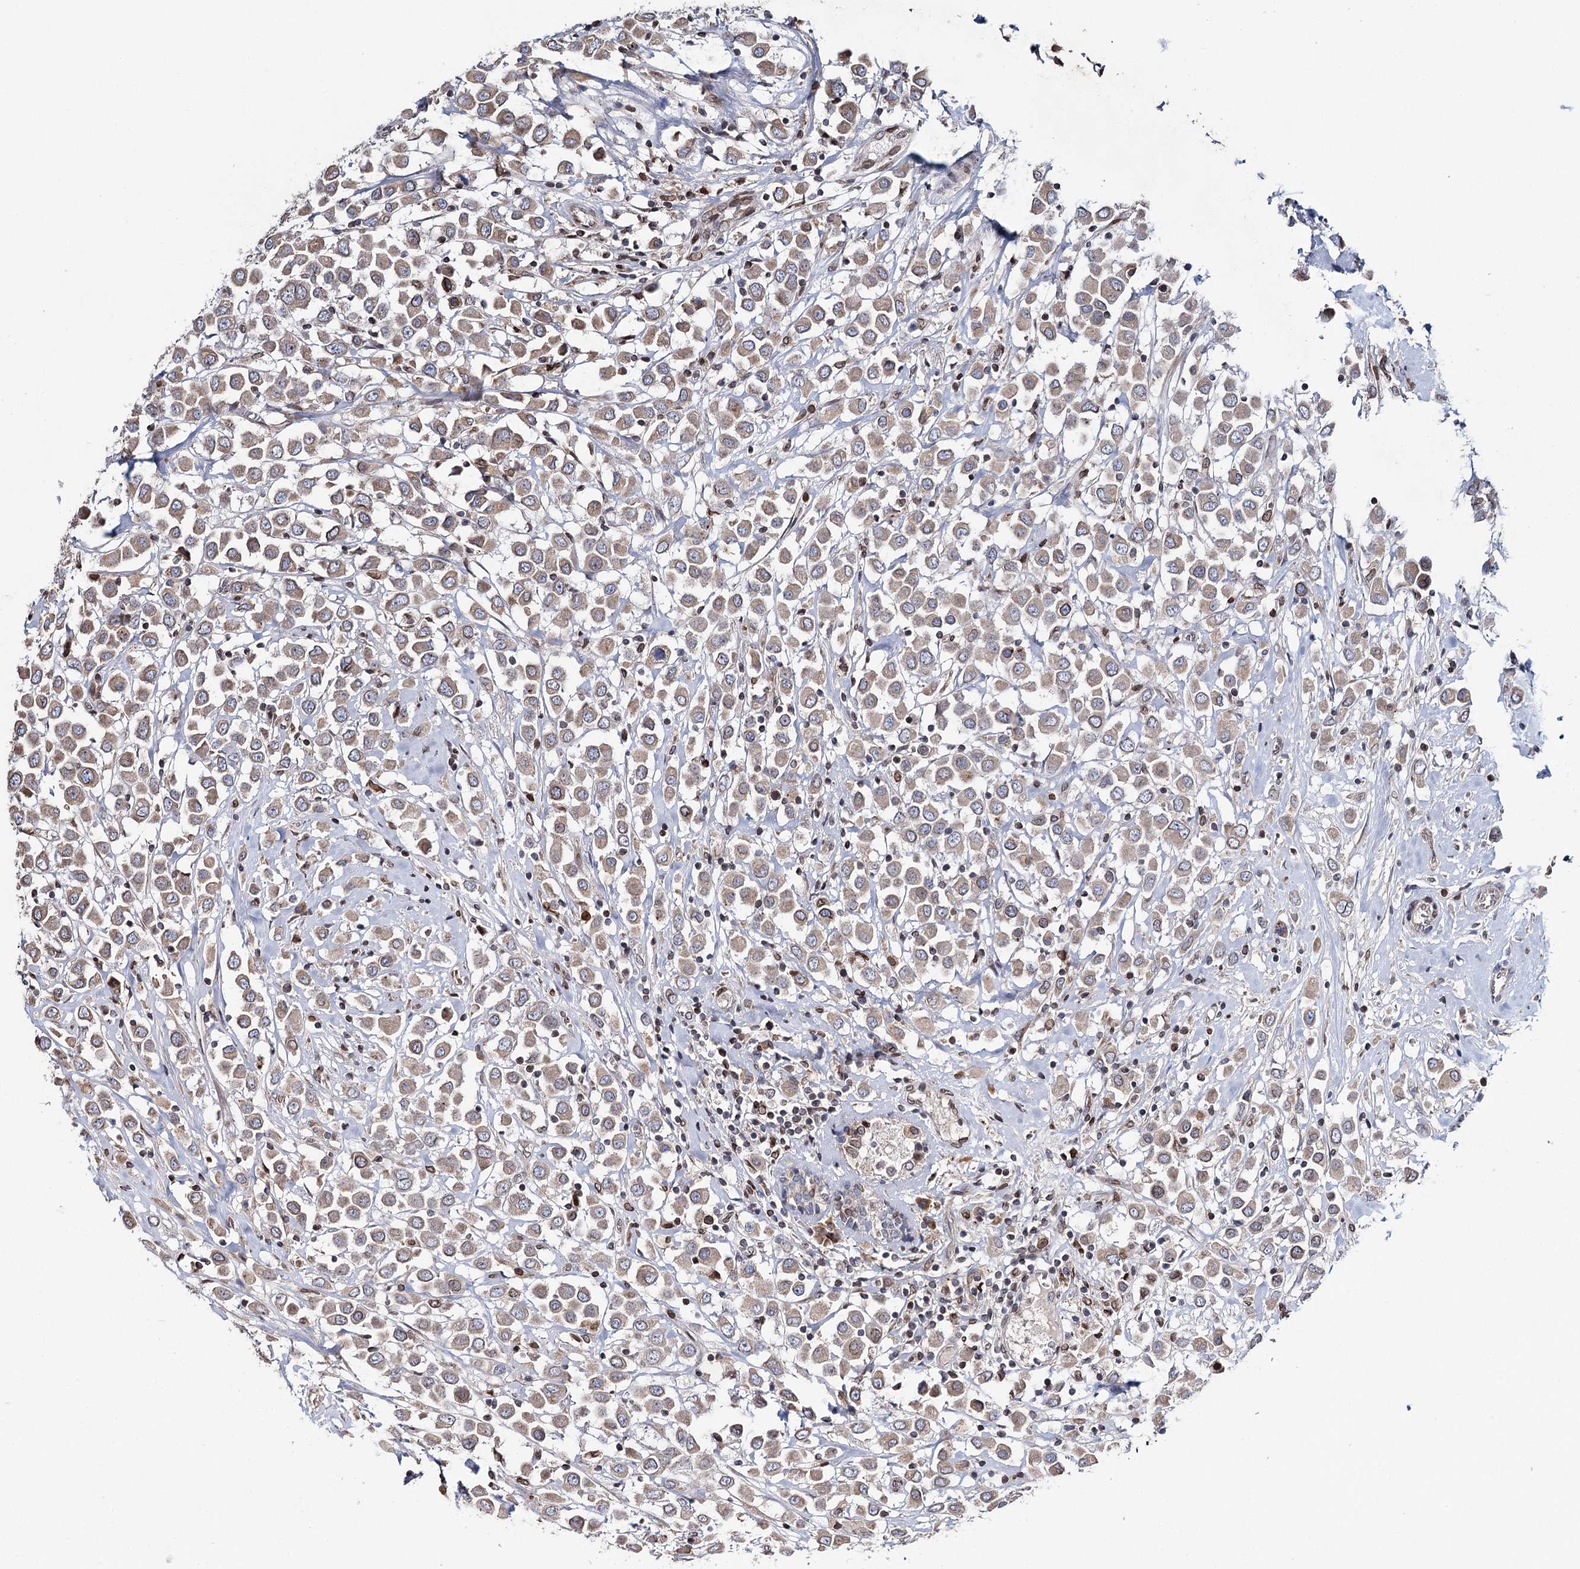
{"staining": {"intensity": "weak", "quantity": ">75%", "location": "cytoplasmic/membranous"}, "tissue": "breast cancer", "cell_type": "Tumor cells", "image_type": "cancer", "snomed": [{"axis": "morphology", "description": "Duct carcinoma"}, {"axis": "topography", "description": "Breast"}], "caption": "Brown immunohistochemical staining in breast cancer (infiltrating ductal carcinoma) exhibits weak cytoplasmic/membranous positivity in approximately >75% of tumor cells.", "gene": "CFAP46", "patient": {"sex": "female", "age": 61}}